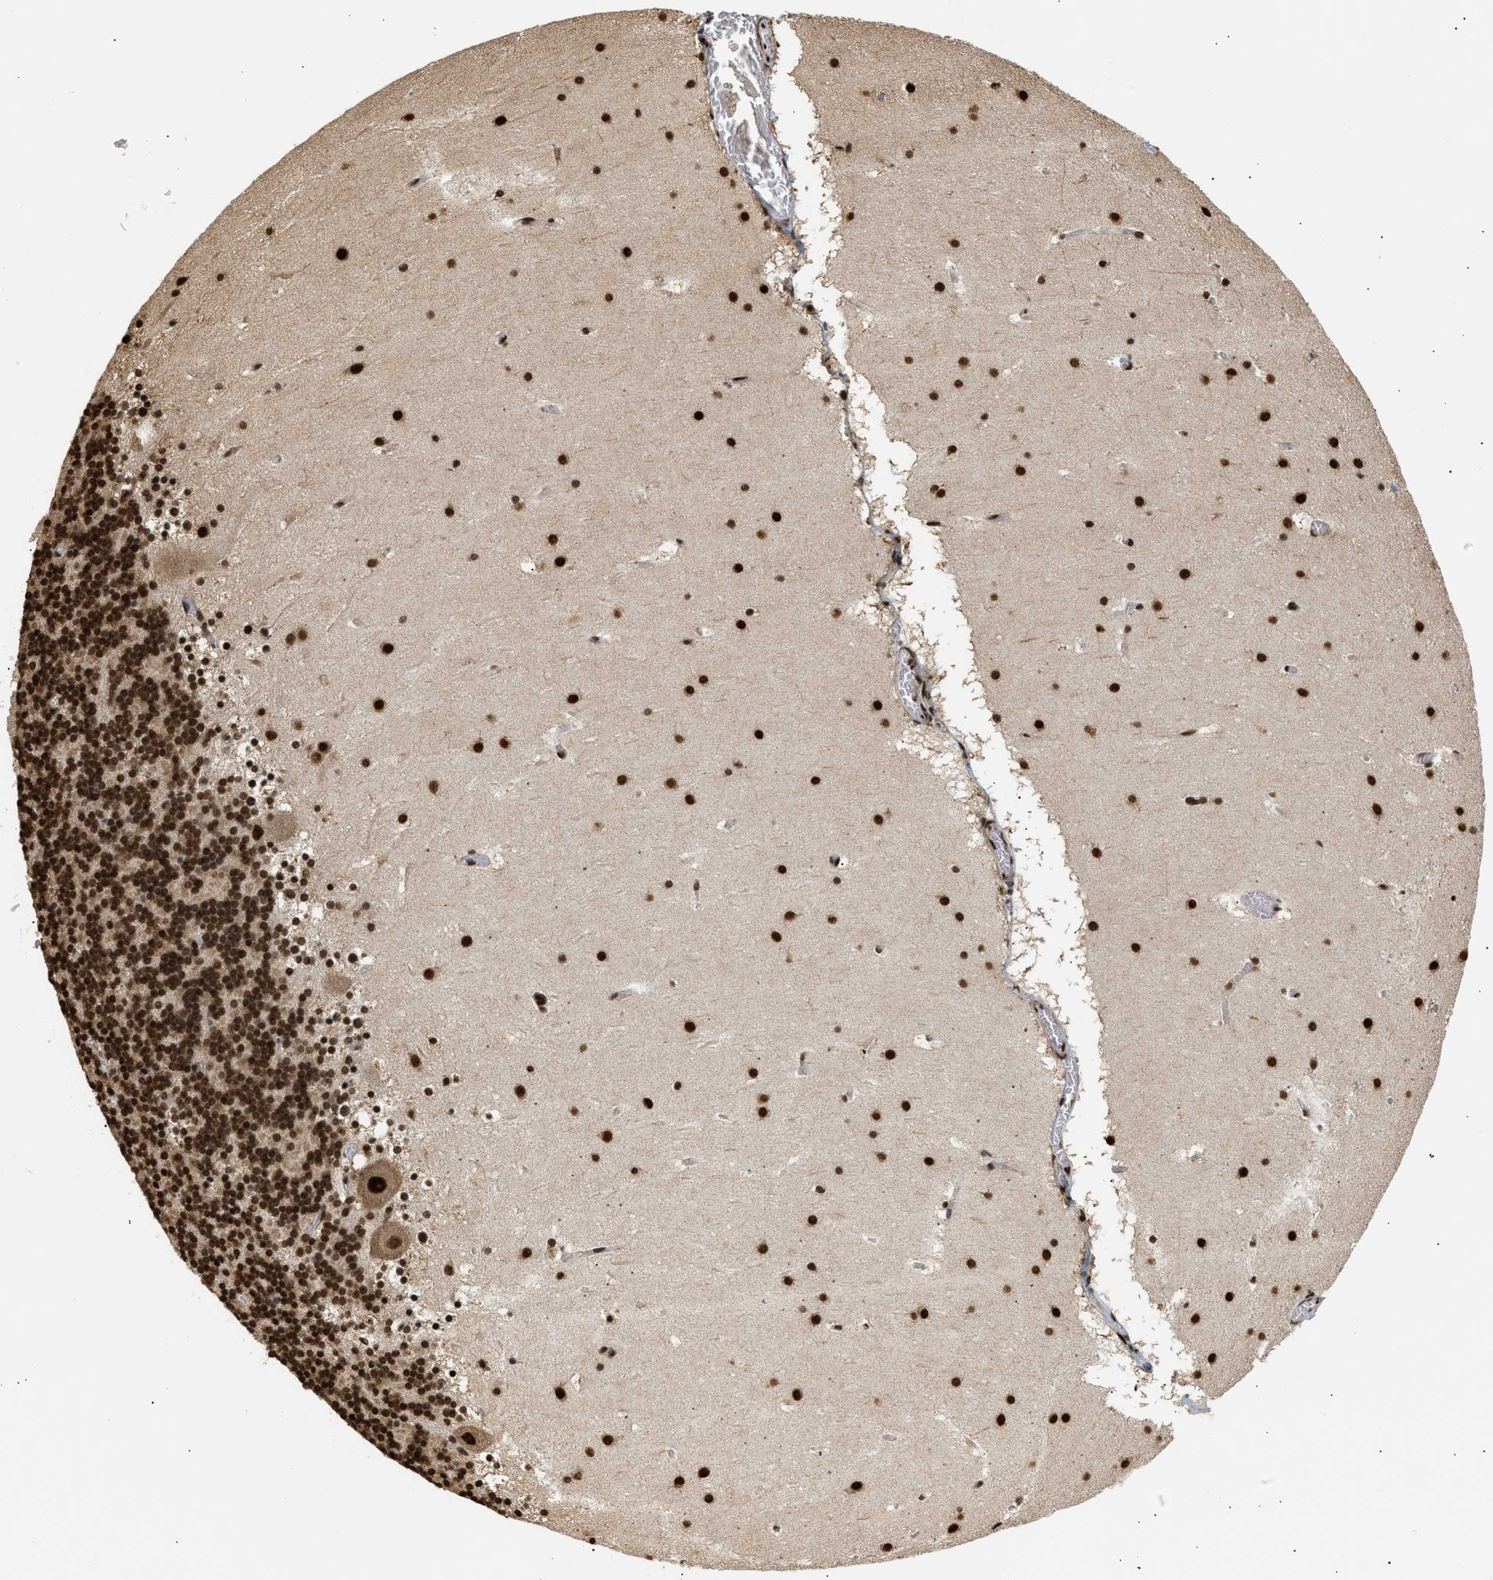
{"staining": {"intensity": "strong", "quantity": ">75%", "location": "nuclear"}, "tissue": "cerebellum", "cell_type": "Cells in granular layer", "image_type": "normal", "snomed": [{"axis": "morphology", "description": "Normal tissue, NOS"}, {"axis": "topography", "description": "Cerebellum"}], "caption": "Brown immunohistochemical staining in normal human cerebellum shows strong nuclear positivity in about >75% of cells in granular layer.", "gene": "RBM5", "patient": {"sex": "male", "age": 45}}